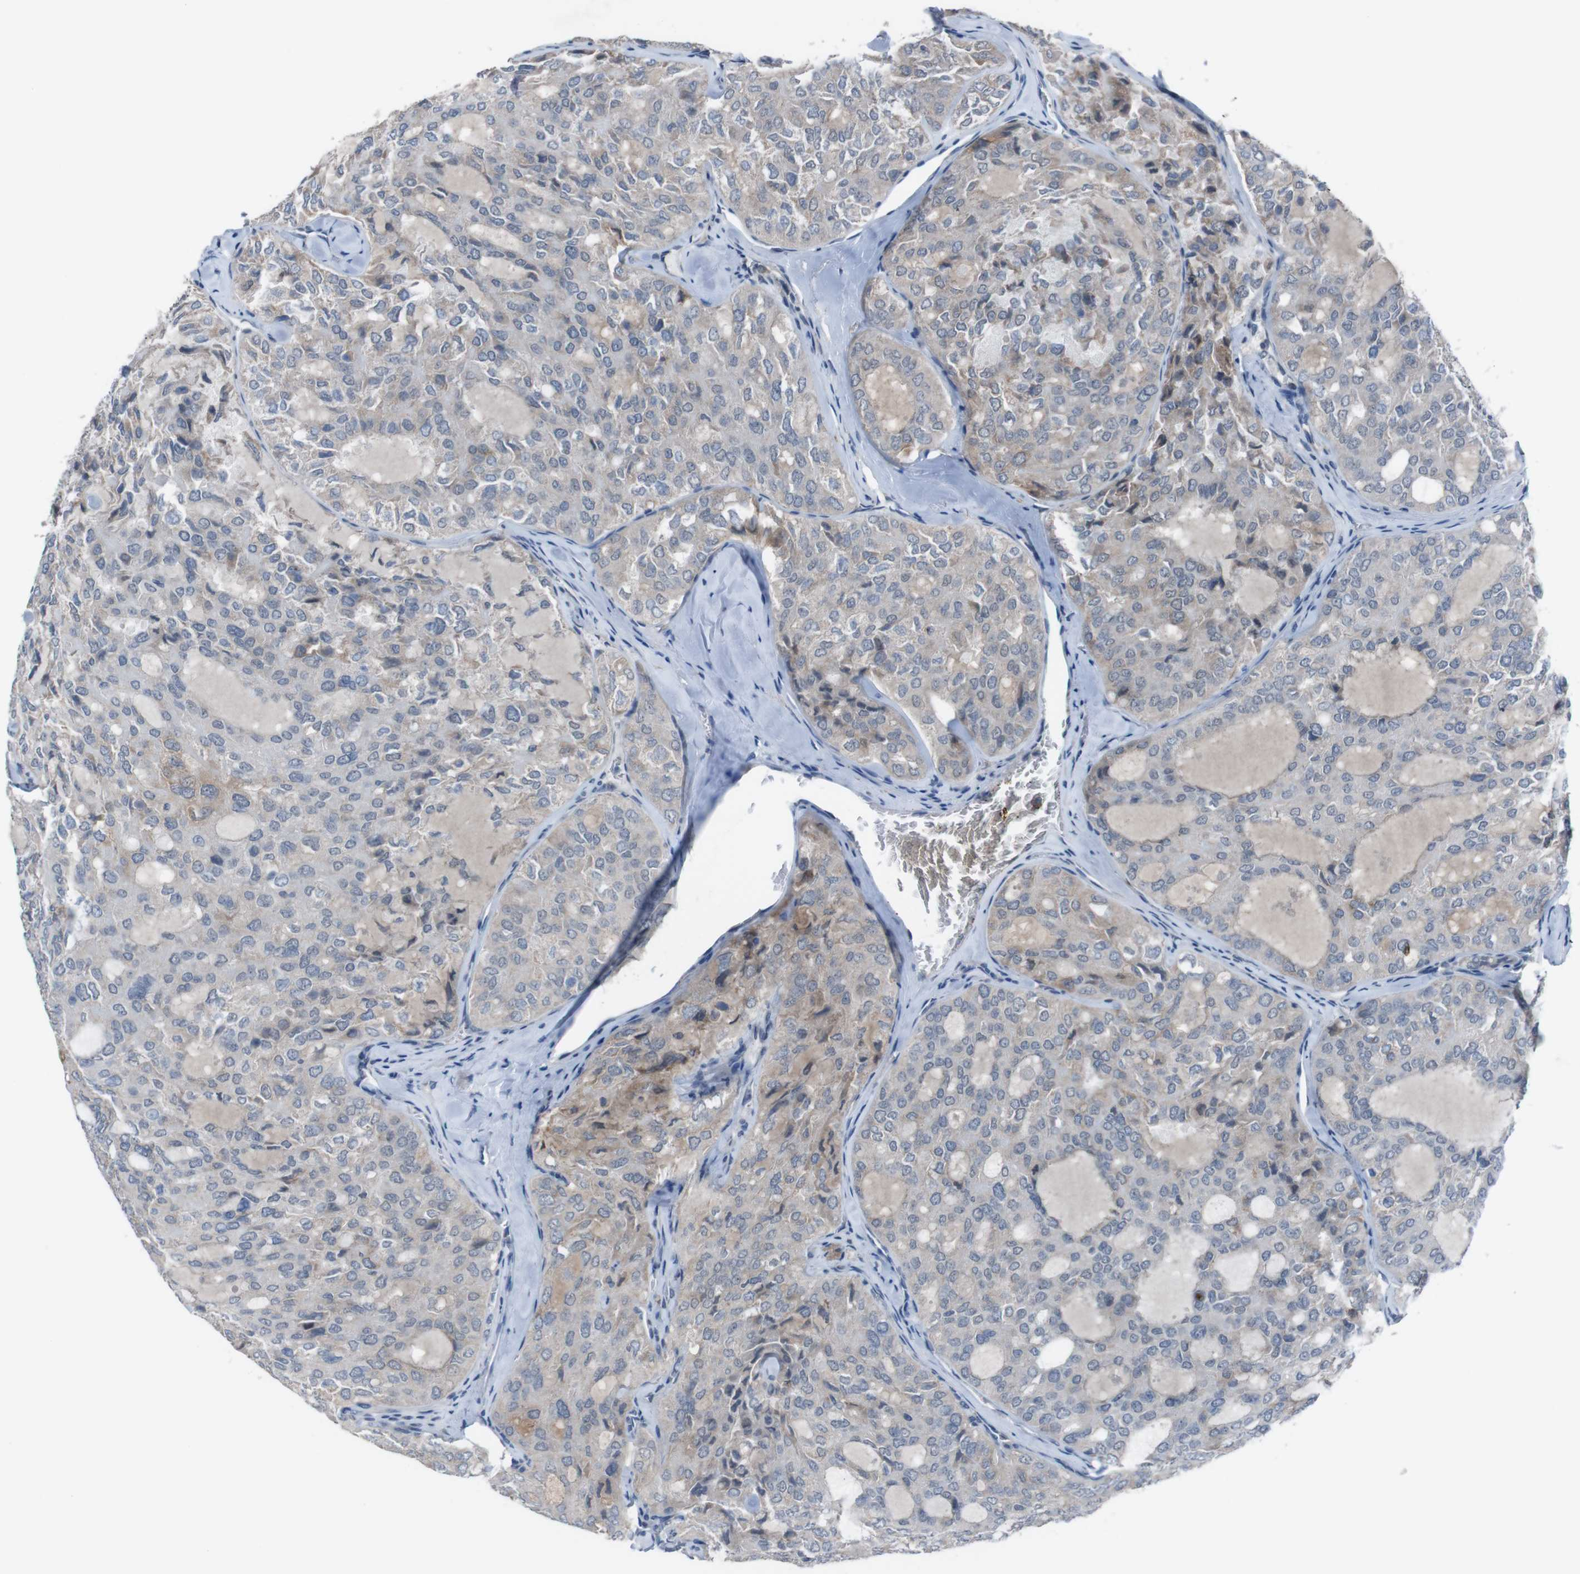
{"staining": {"intensity": "weak", "quantity": "<25%", "location": "cytoplasmic/membranous"}, "tissue": "thyroid cancer", "cell_type": "Tumor cells", "image_type": "cancer", "snomed": [{"axis": "morphology", "description": "Follicular adenoma carcinoma, NOS"}, {"axis": "topography", "description": "Thyroid gland"}], "caption": "Tumor cells are negative for protein expression in human follicular adenoma carcinoma (thyroid).", "gene": "CDH22", "patient": {"sex": "male", "age": 75}}